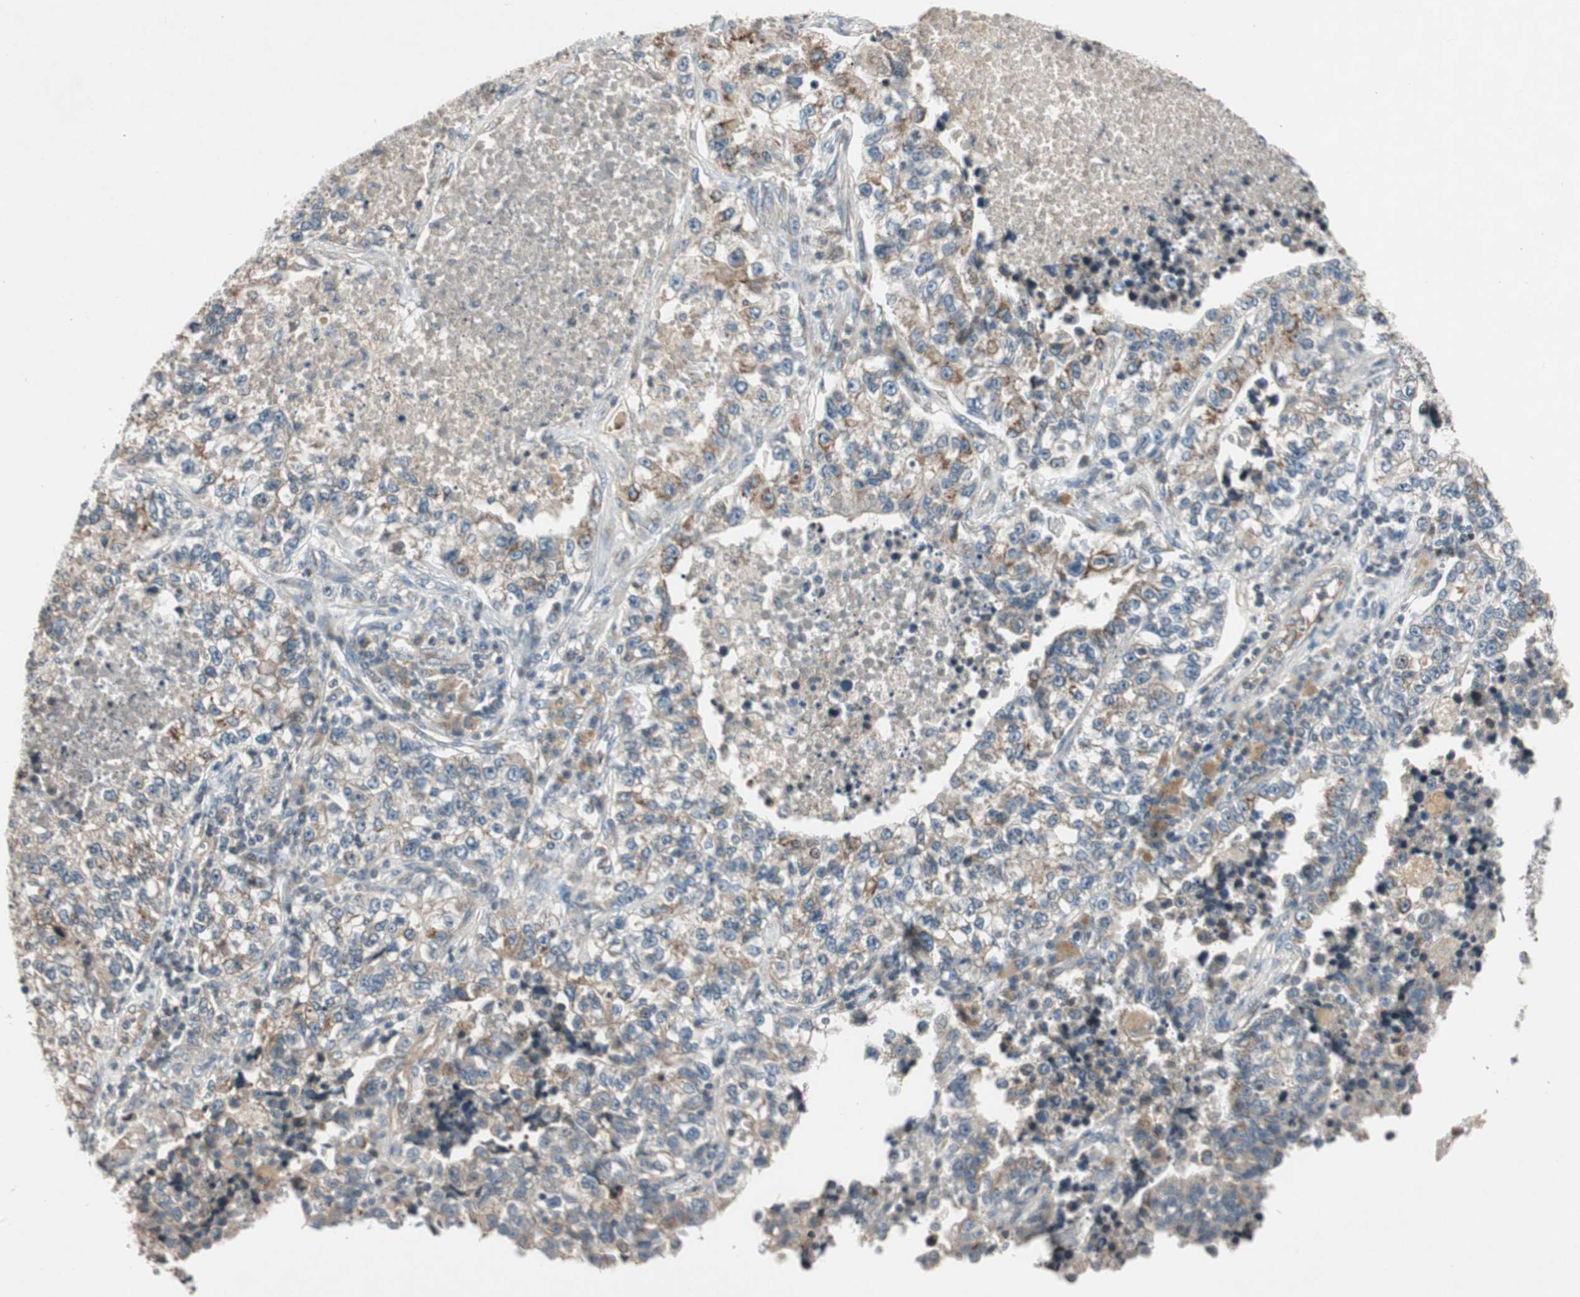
{"staining": {"intensity": "moderate", "quantity": "25%-75%", "location": "cytoplasmic/membranous"}, "tissue": "lung cancer", "cell_type": "Tumor cells", "image_type": "cancer", "snomed": [{"axis": "morphology", "description": "Adenocarcinoma, NOS"}, {"axis": "topography", "description": "Lung"}], "caption": "The immunohistochemical stain highlights moderate cytoplasmic/membranous positivity in tumor cells of adenocarcinoma (lung) tissue.", "gene": "GCLM", "patient": {"sex": "male", "age": 49}}